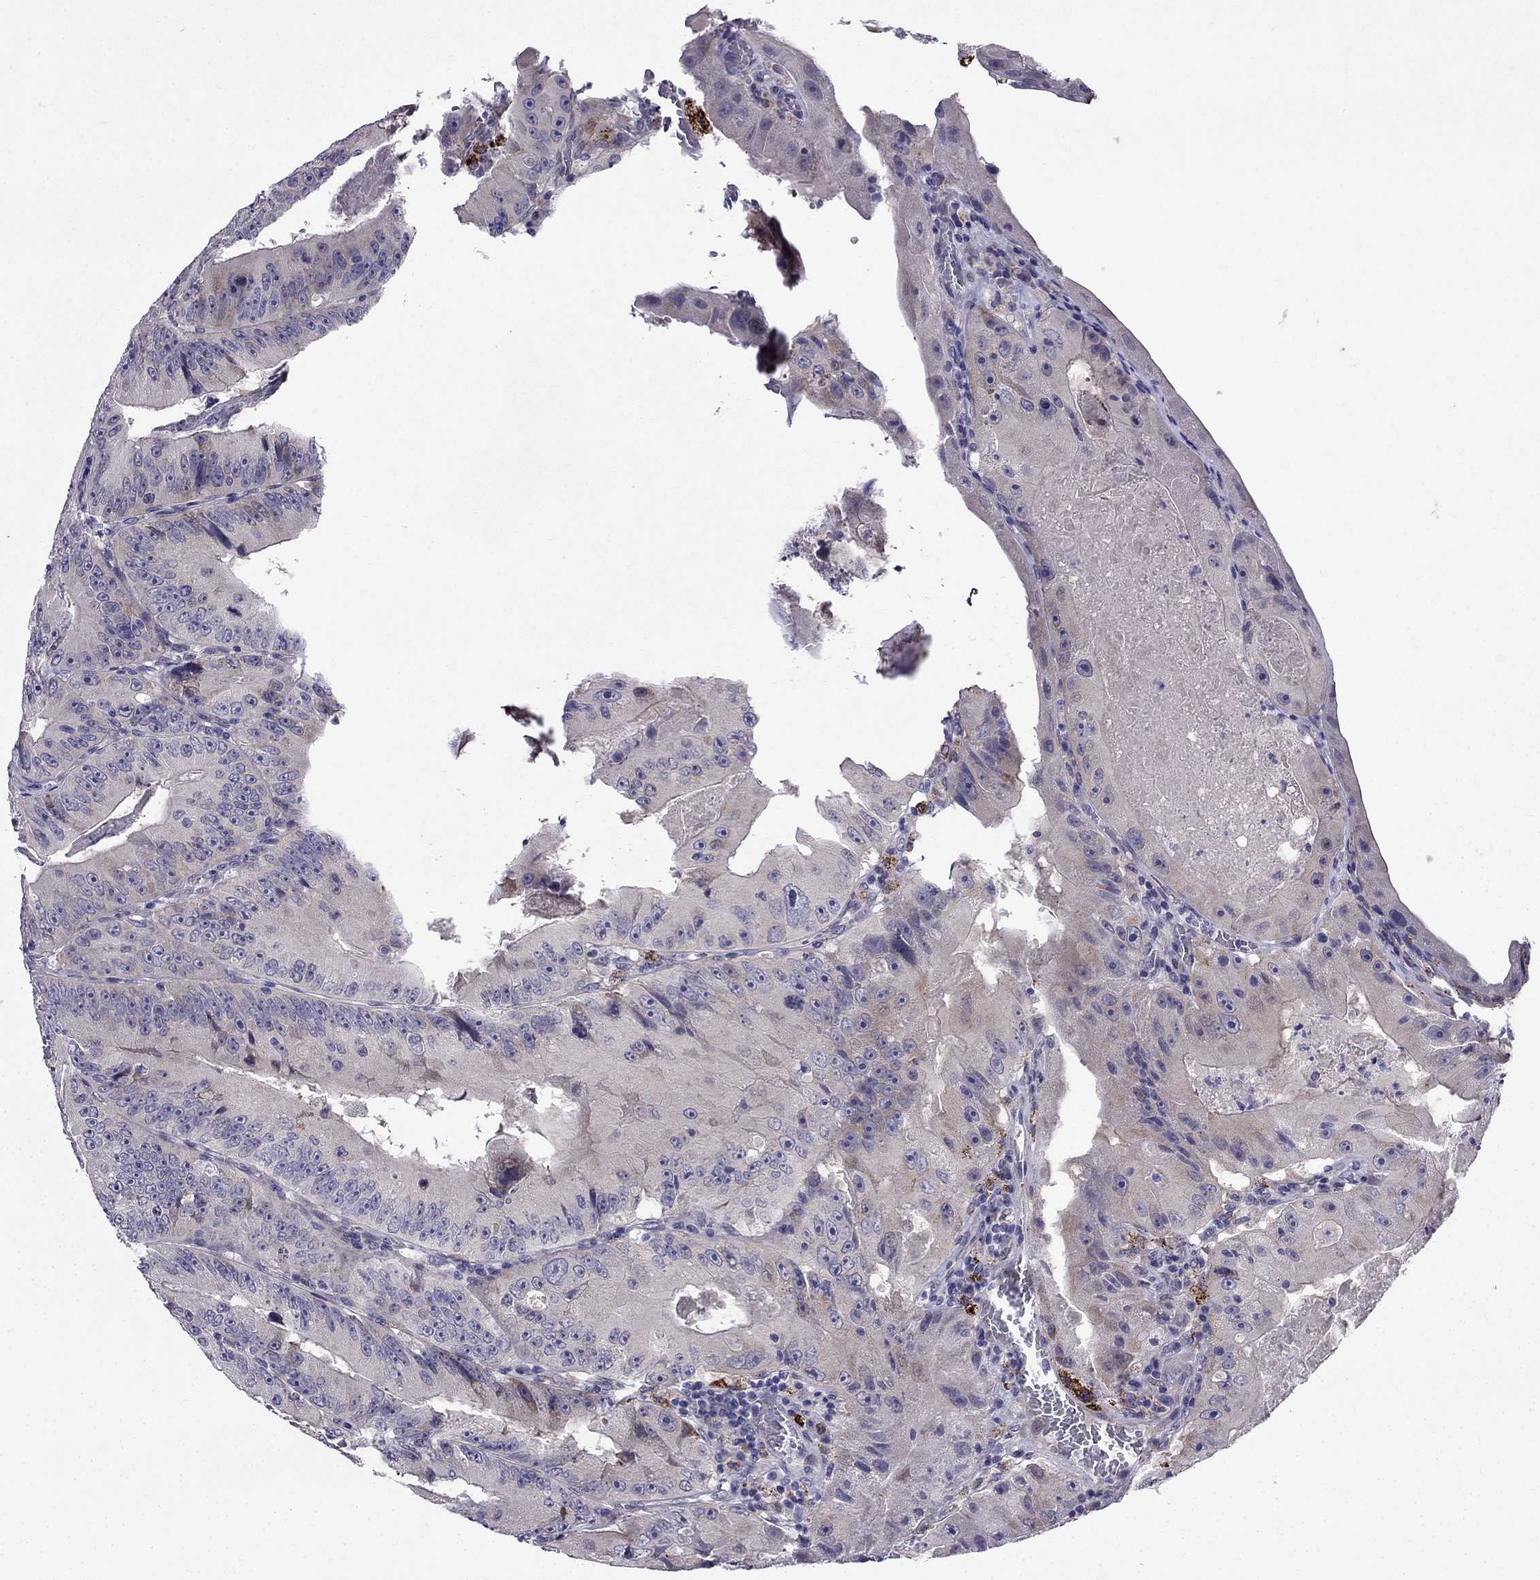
{"staining": {"intensity": "weak", "quantity": "<25%", "location": "cytoplasmic/membranous"}, "tissue": "colorectal cancer", "cell_type": "Tumor cells", "image_type": "cancer", "snomed": [{"axis": "morphology", "description": "Adenocarcinoma, NOS"}, {"axis": "topography", "description": "Colon"}], "caption": "High magnification brightfield microscopy of adenocarcinoma (colorectal) stained with DAB (brown) and counterstained with hematoxylin (blue): tumor cells show no significant staining.", "gene": "PI16", "patient": {"sex": "female", "age": 86}}